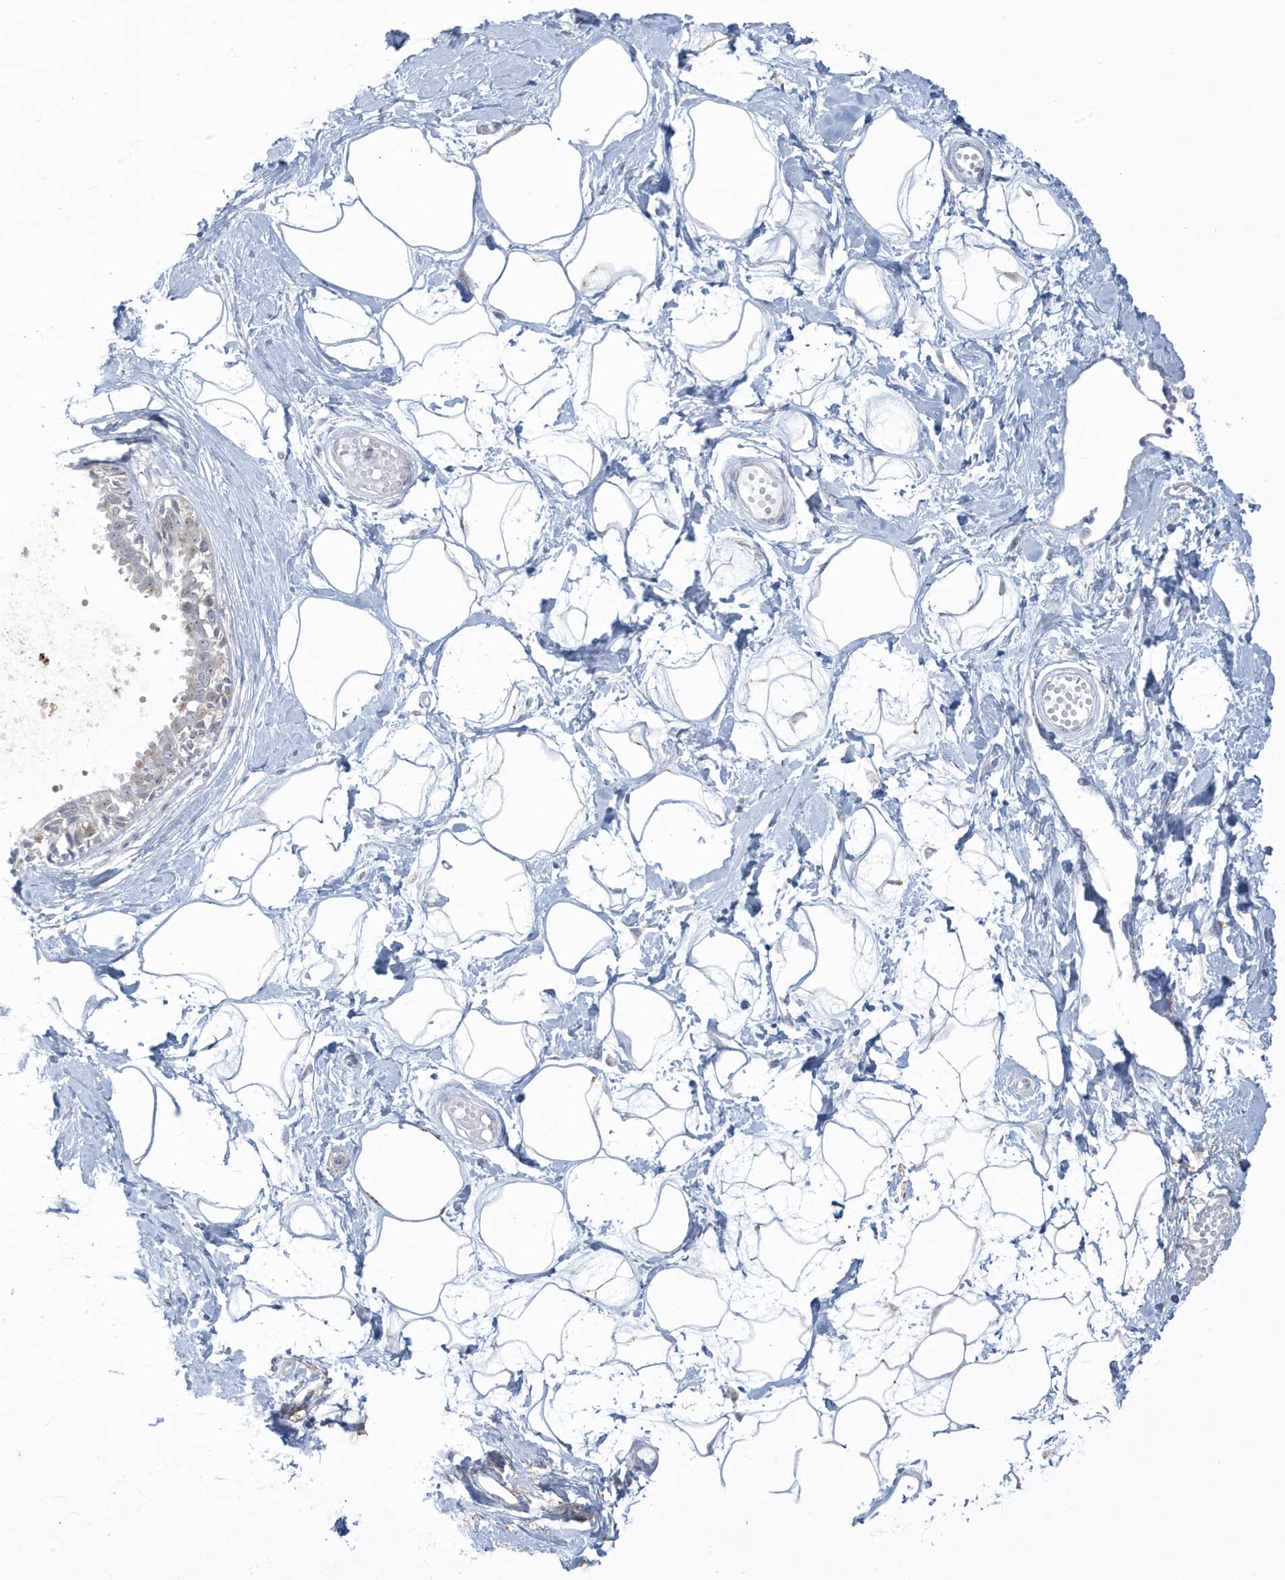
{"staining": {"intensity": "negative", "quantity": "none", "location": "none"}, "tissue": "breast", "cell_type": "Adipocytes", "image_type": "normal", "snomed": [{"axis": "morphology", "description": "Normal tissue, NOS"}, {"axis": "topography", "description": "Breast"}], "caption": "Adipocytes show no significant positivity in normal breast. Nuclei are stained in blue.", "gene": "HERC6", "patient": {"sex": "female", "age": 45}}